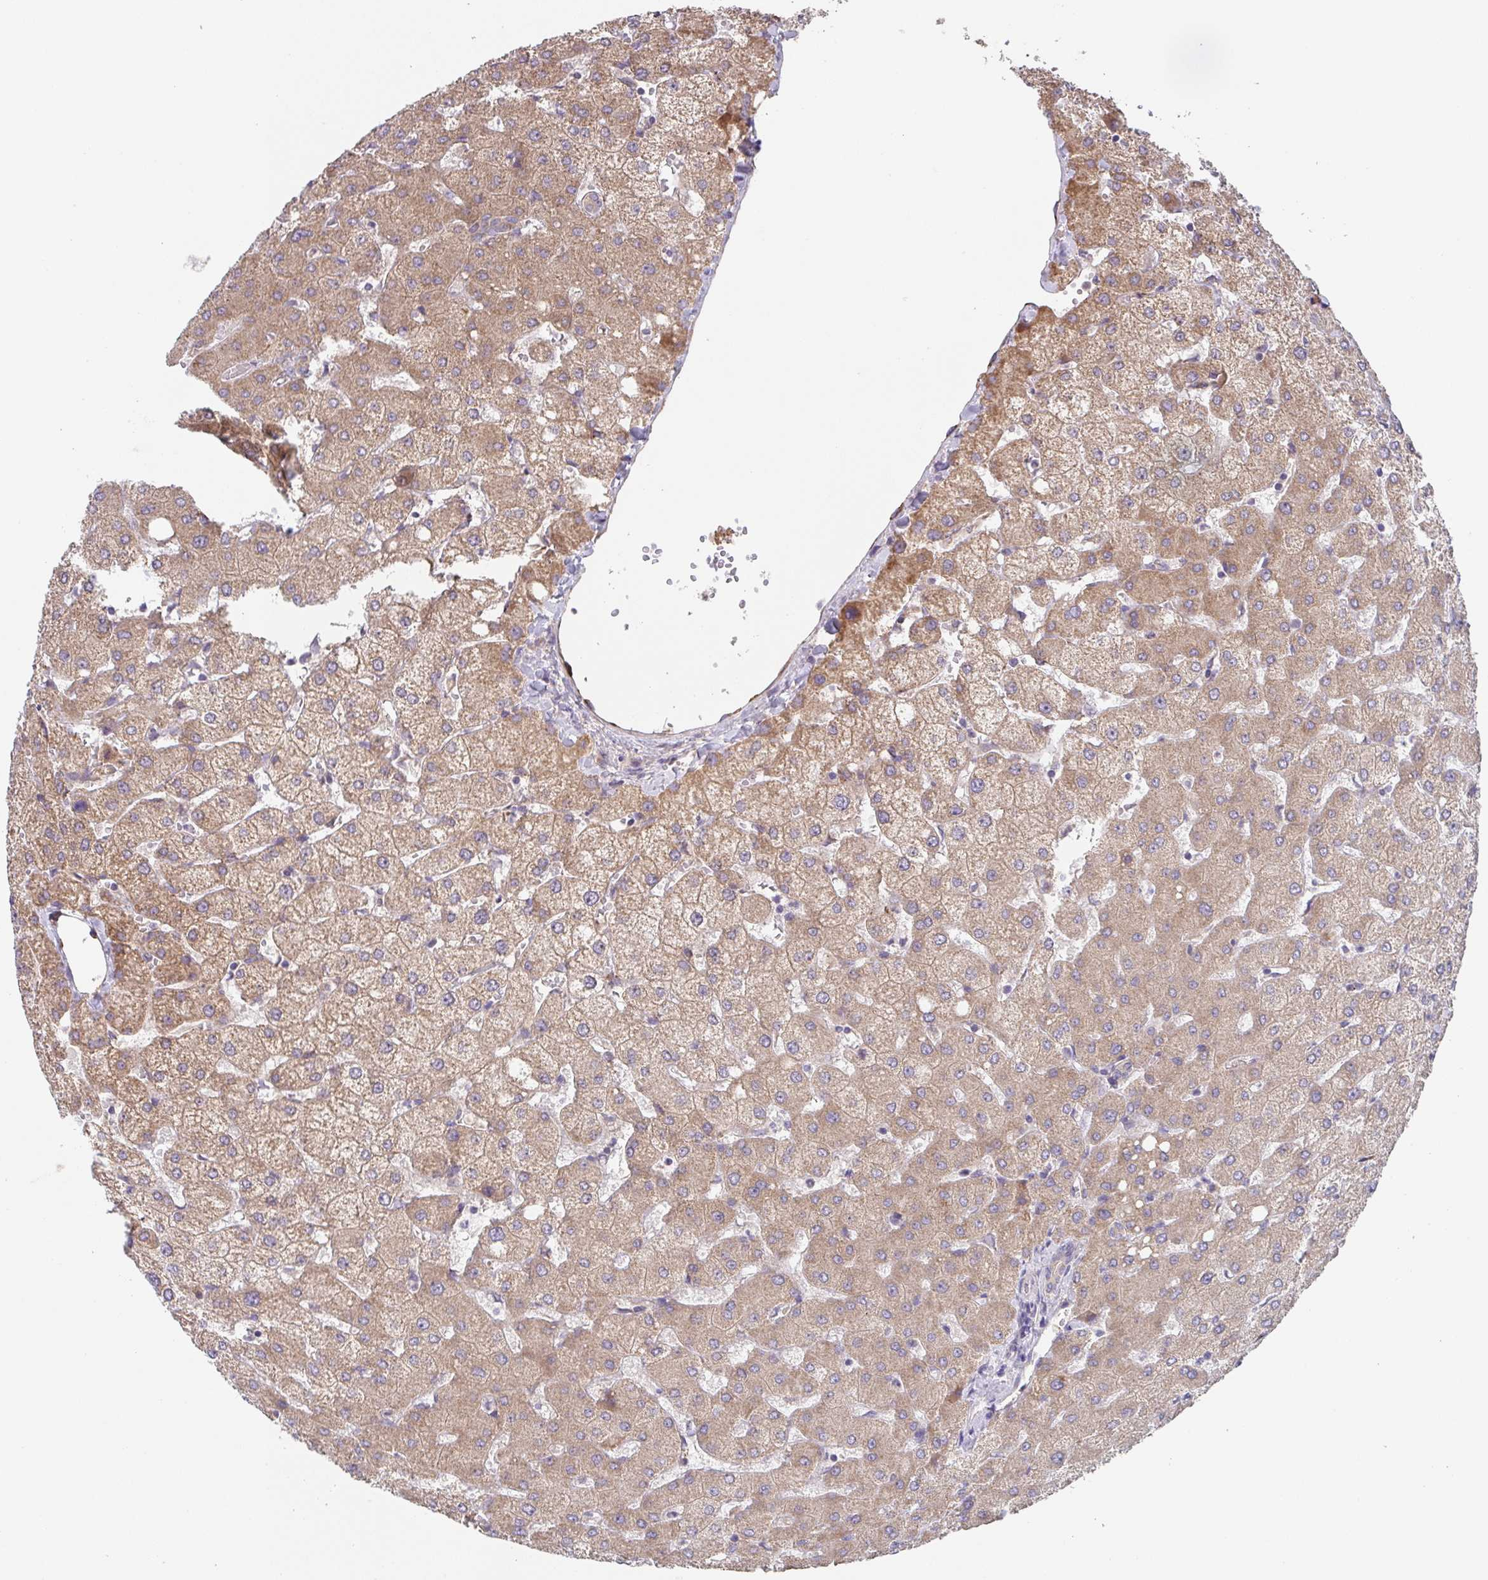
{"staining": {"intensity": "negative", "quantity": "none", "location": "none"}, "tissue": "liver", "cell_type": "Cholangiocytes", "image_type": "normal", "snomed": [{"axis": "morphology", "description": "Normal tissue, NOS"}, {"axis": "topography", "description": "Liver"}], "caption": "This is an immunohistochemistry image of normal liver. There is no staining in cholangiocytes.", "gene": "TSPAN31", "patient": {"sex": "female", "age": 54}}